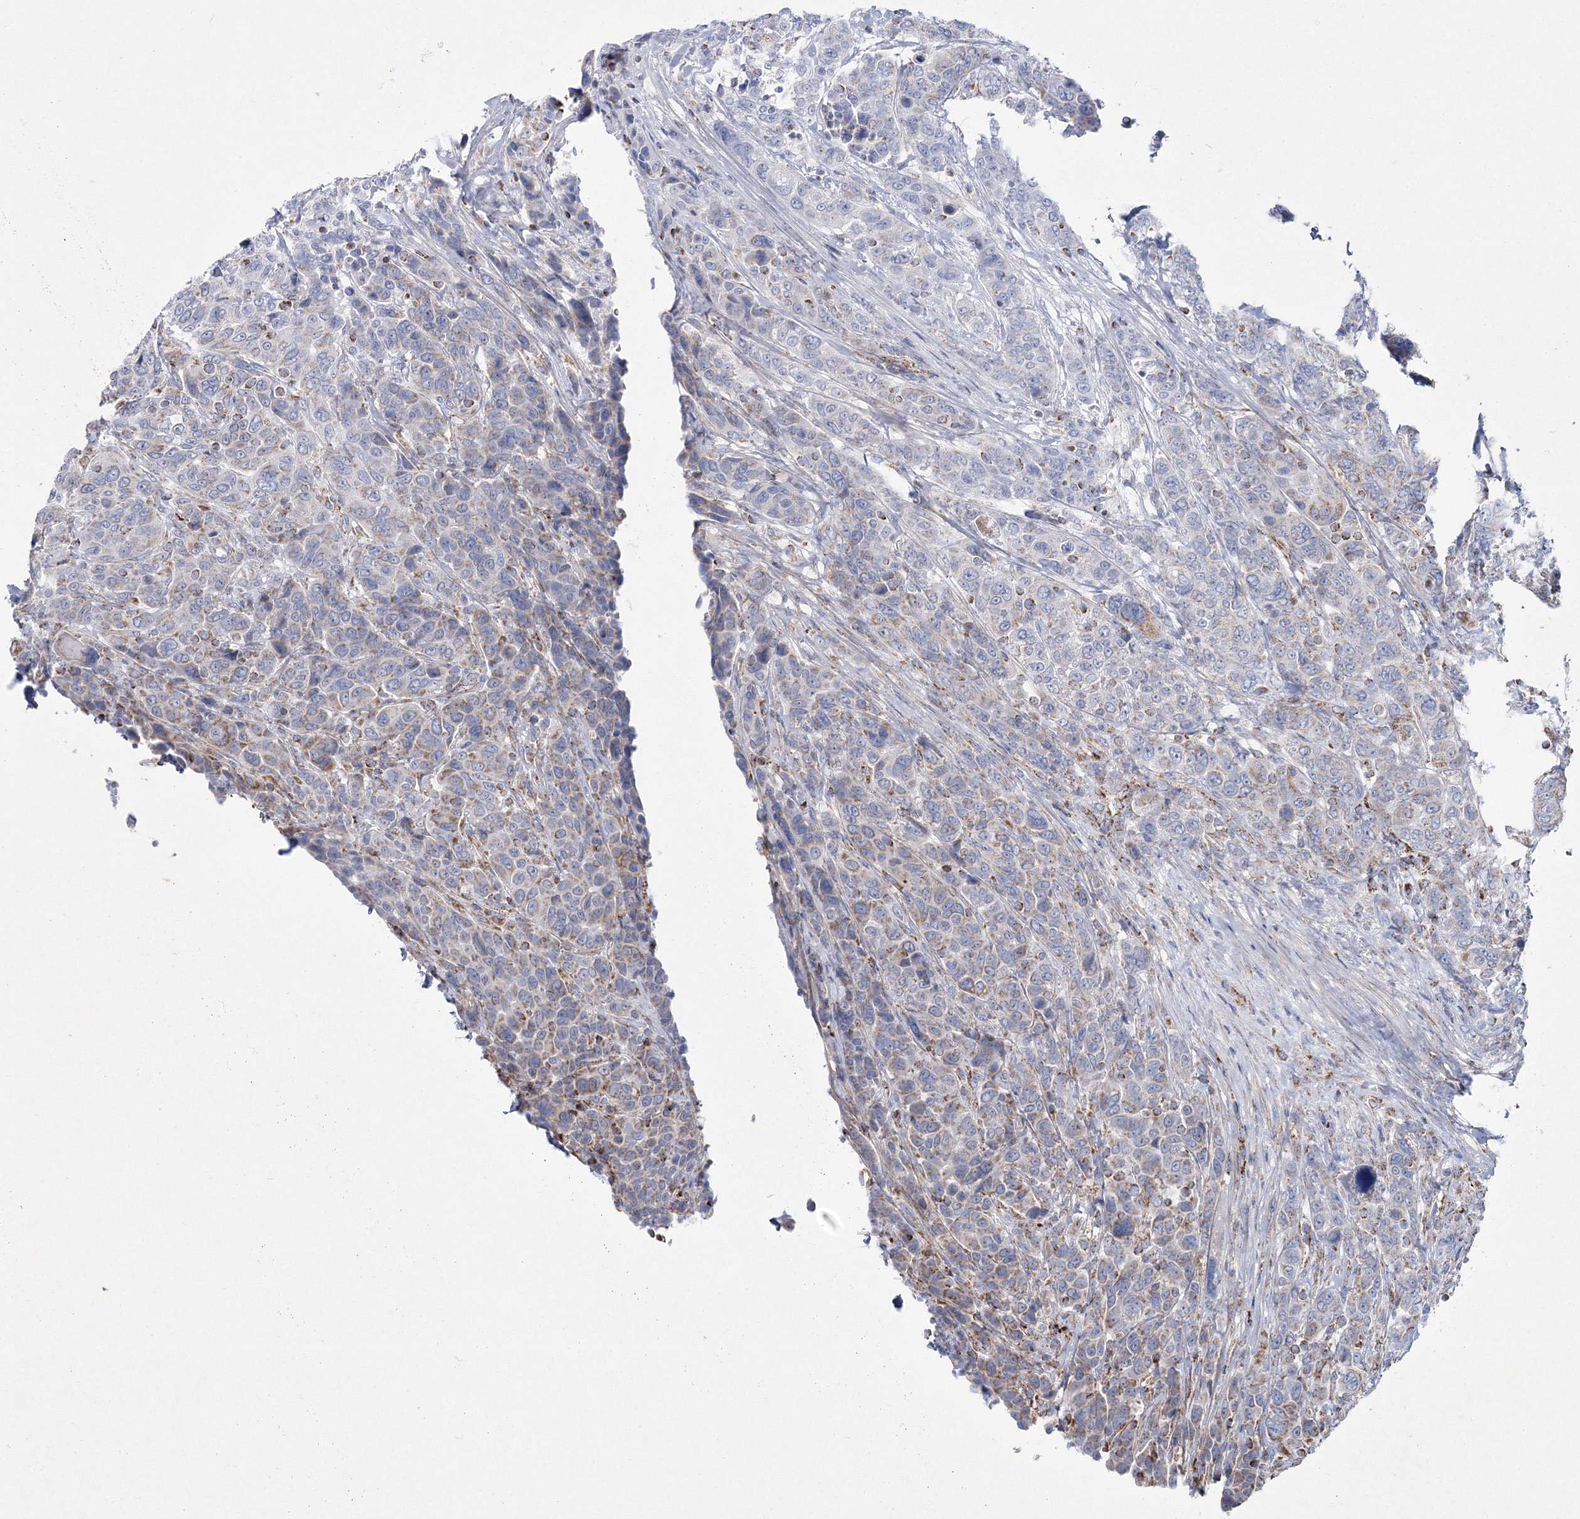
{"staining": {"intensity": "weak", "quantity": "<25%", "location": "cytoplasmic/membranous"}, "tissue": "breast cancer", "cell_type": "Tumor cells", "image_type": "cancer", "snomed": [{"axis": "morphology", "description": "Duct carcinoma"}, {"axis": "topography", "description": "Breast"}], "caption": "Tumor cells are negative for brown protein staining in breast infiltrating ductal carcinoma.", "gene": "HIBCH", "patient": {"sex": "female", "age": 37}}